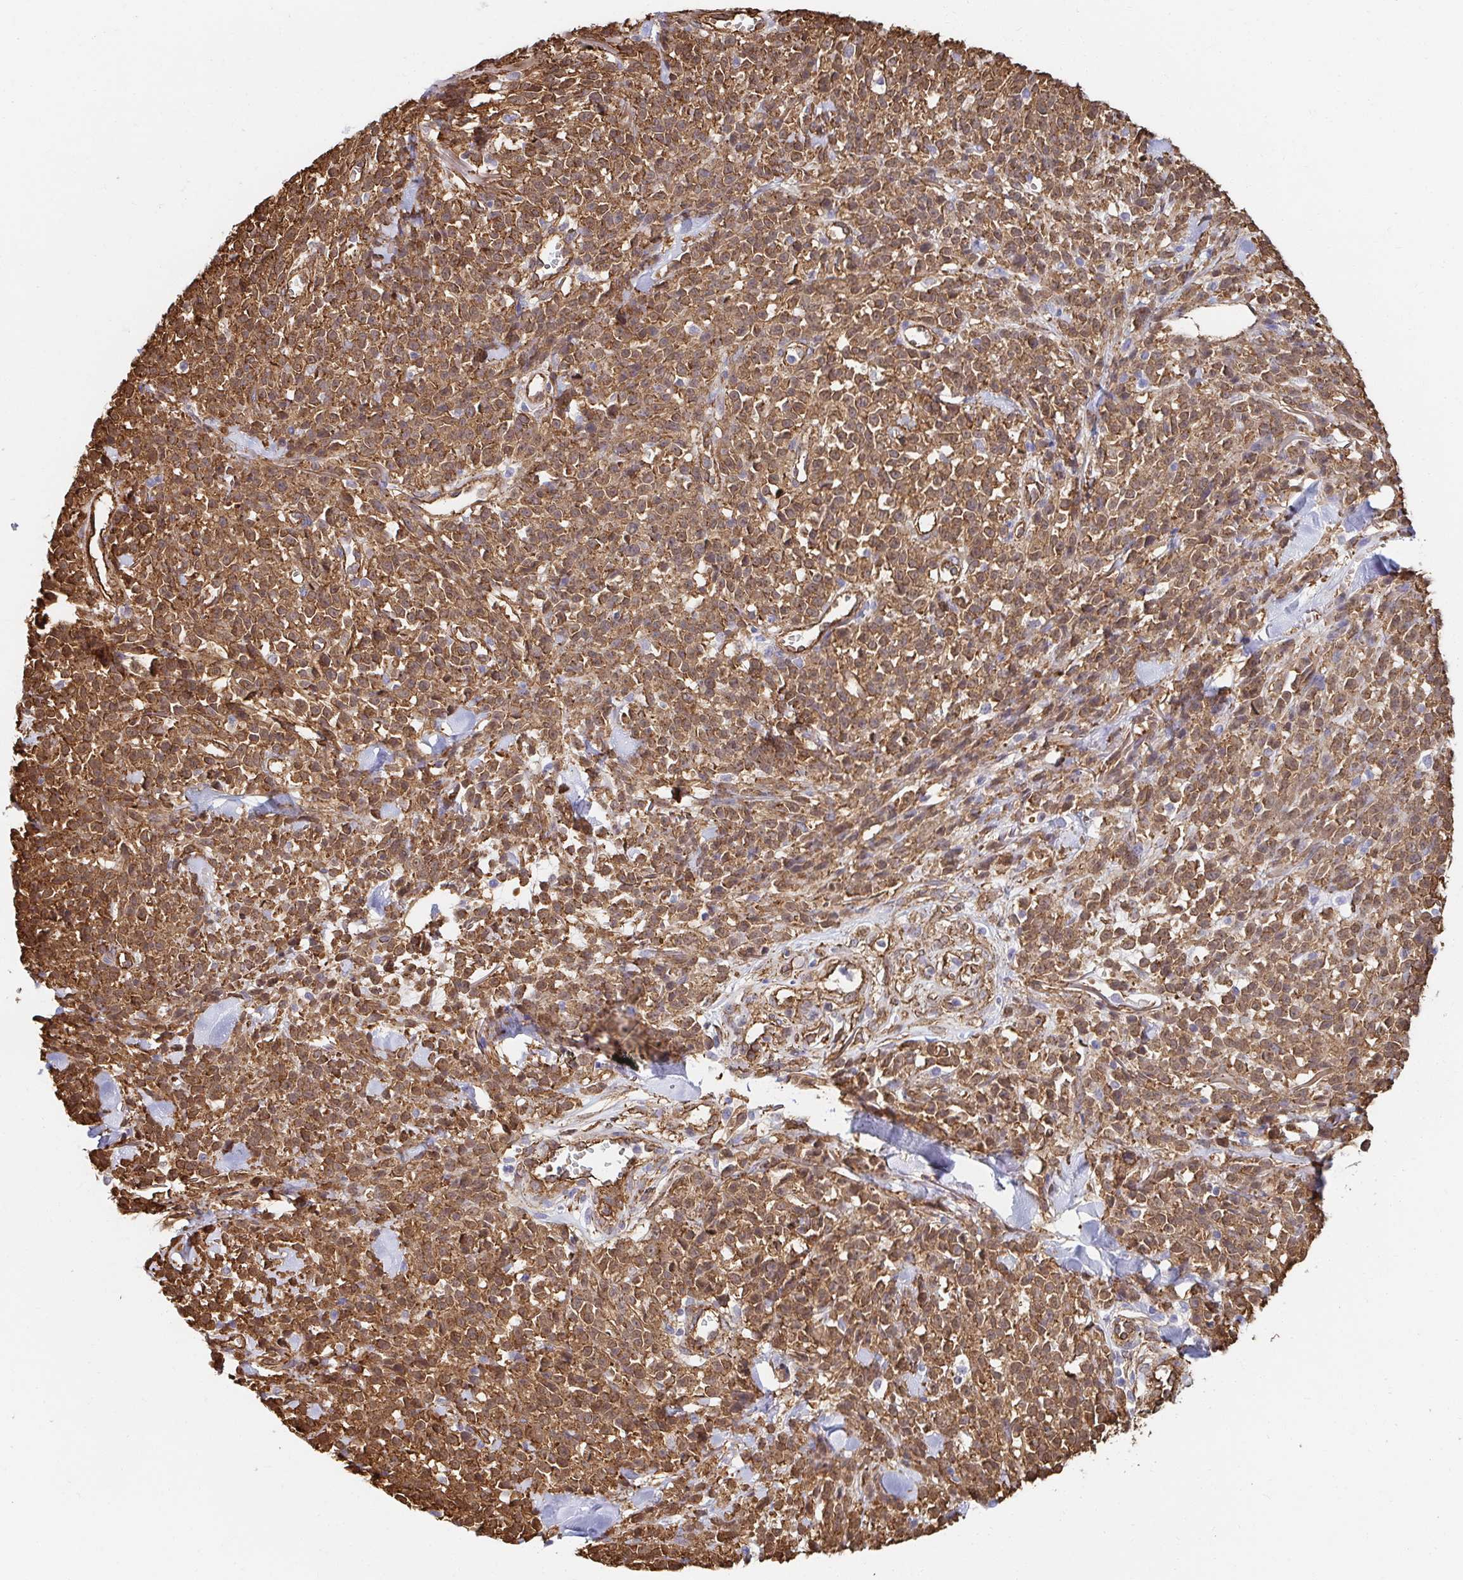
{"staining": {"intensity": "moderate", "quantity": ">75%", "location": "cytoplasmic/membranous"}, "tissue": "melanoma", "cell_type": "Tumor cells", "image_type": "cancer", "snomed": [{"axis": "morphology", "description": "Malignant melanoma, NOS"}, {"axis": "topography", "description": "Skin"}, {"axis": "topography", "description": "Skin of trunk"}], "caption": "Melanoma was stained to show a protein in brown. There is medium levels of moderate cytoplasmic/membranous positivity in approximately >75% of tumor cells.", "gene": "CTTN", "patient": {"sex": "male", "age": 74}}